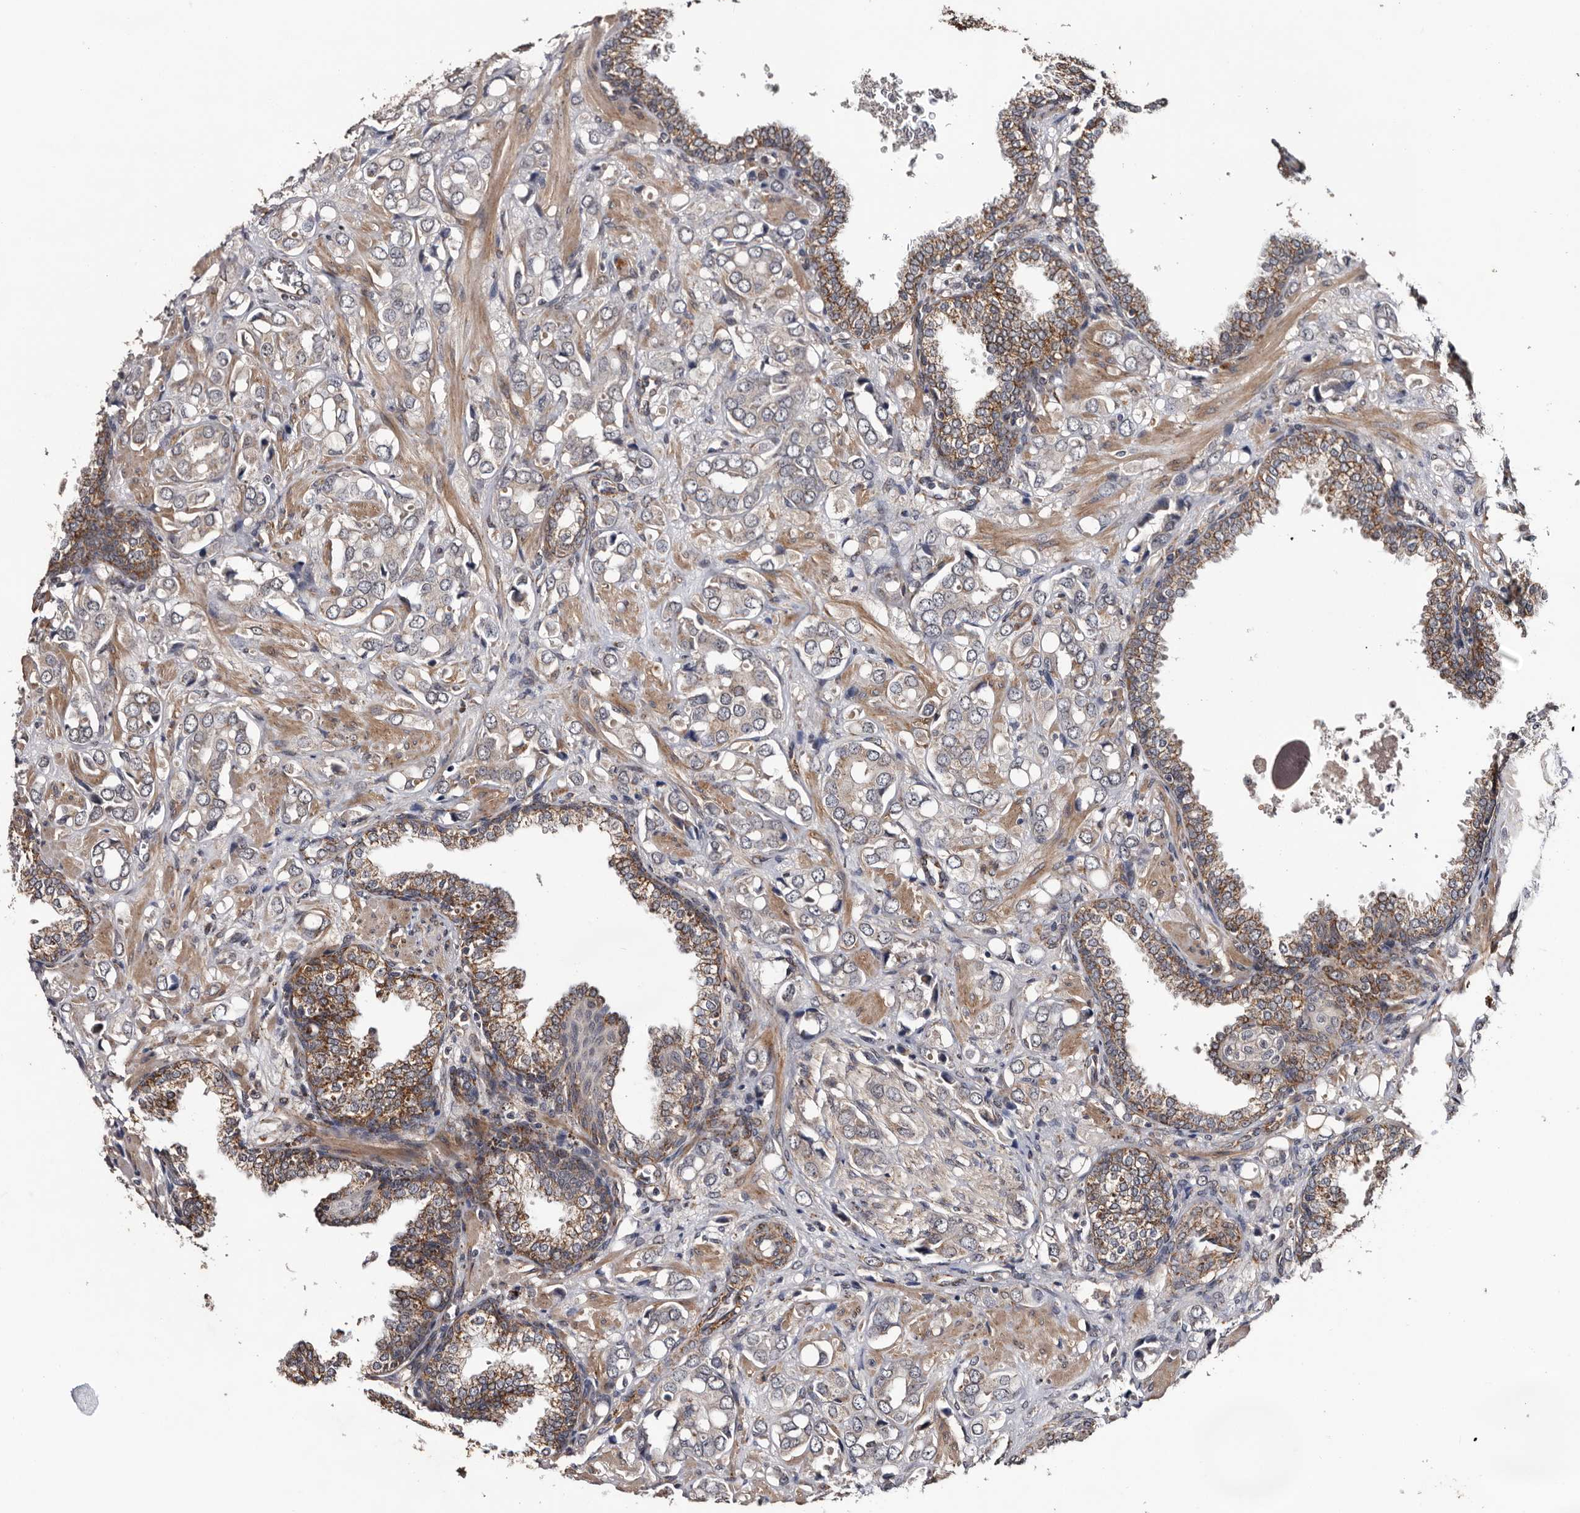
{"staining": {"intensity": "weak", "quantity": "25%-75%", "location": "cytoplasmic/membranous"}, "tissue": "prostate cancer", "cell_type": "Tumor cells", "image_type": "cancer", "snomed": [{"axis": "morphology", "description": "Adenocarcinoma, High grade"}, {"axis": "topography", "description": "Prostate"}], "caption": "IHC (DAB) staining of human prostate adenocarcinoma (high-grade) demonstrates weak cytoplasmic/membranous protein expression in about 25%-75% of tumor cells.", "gene": "ARMCX2", "patient": {"sex": "male", "age": 52}}